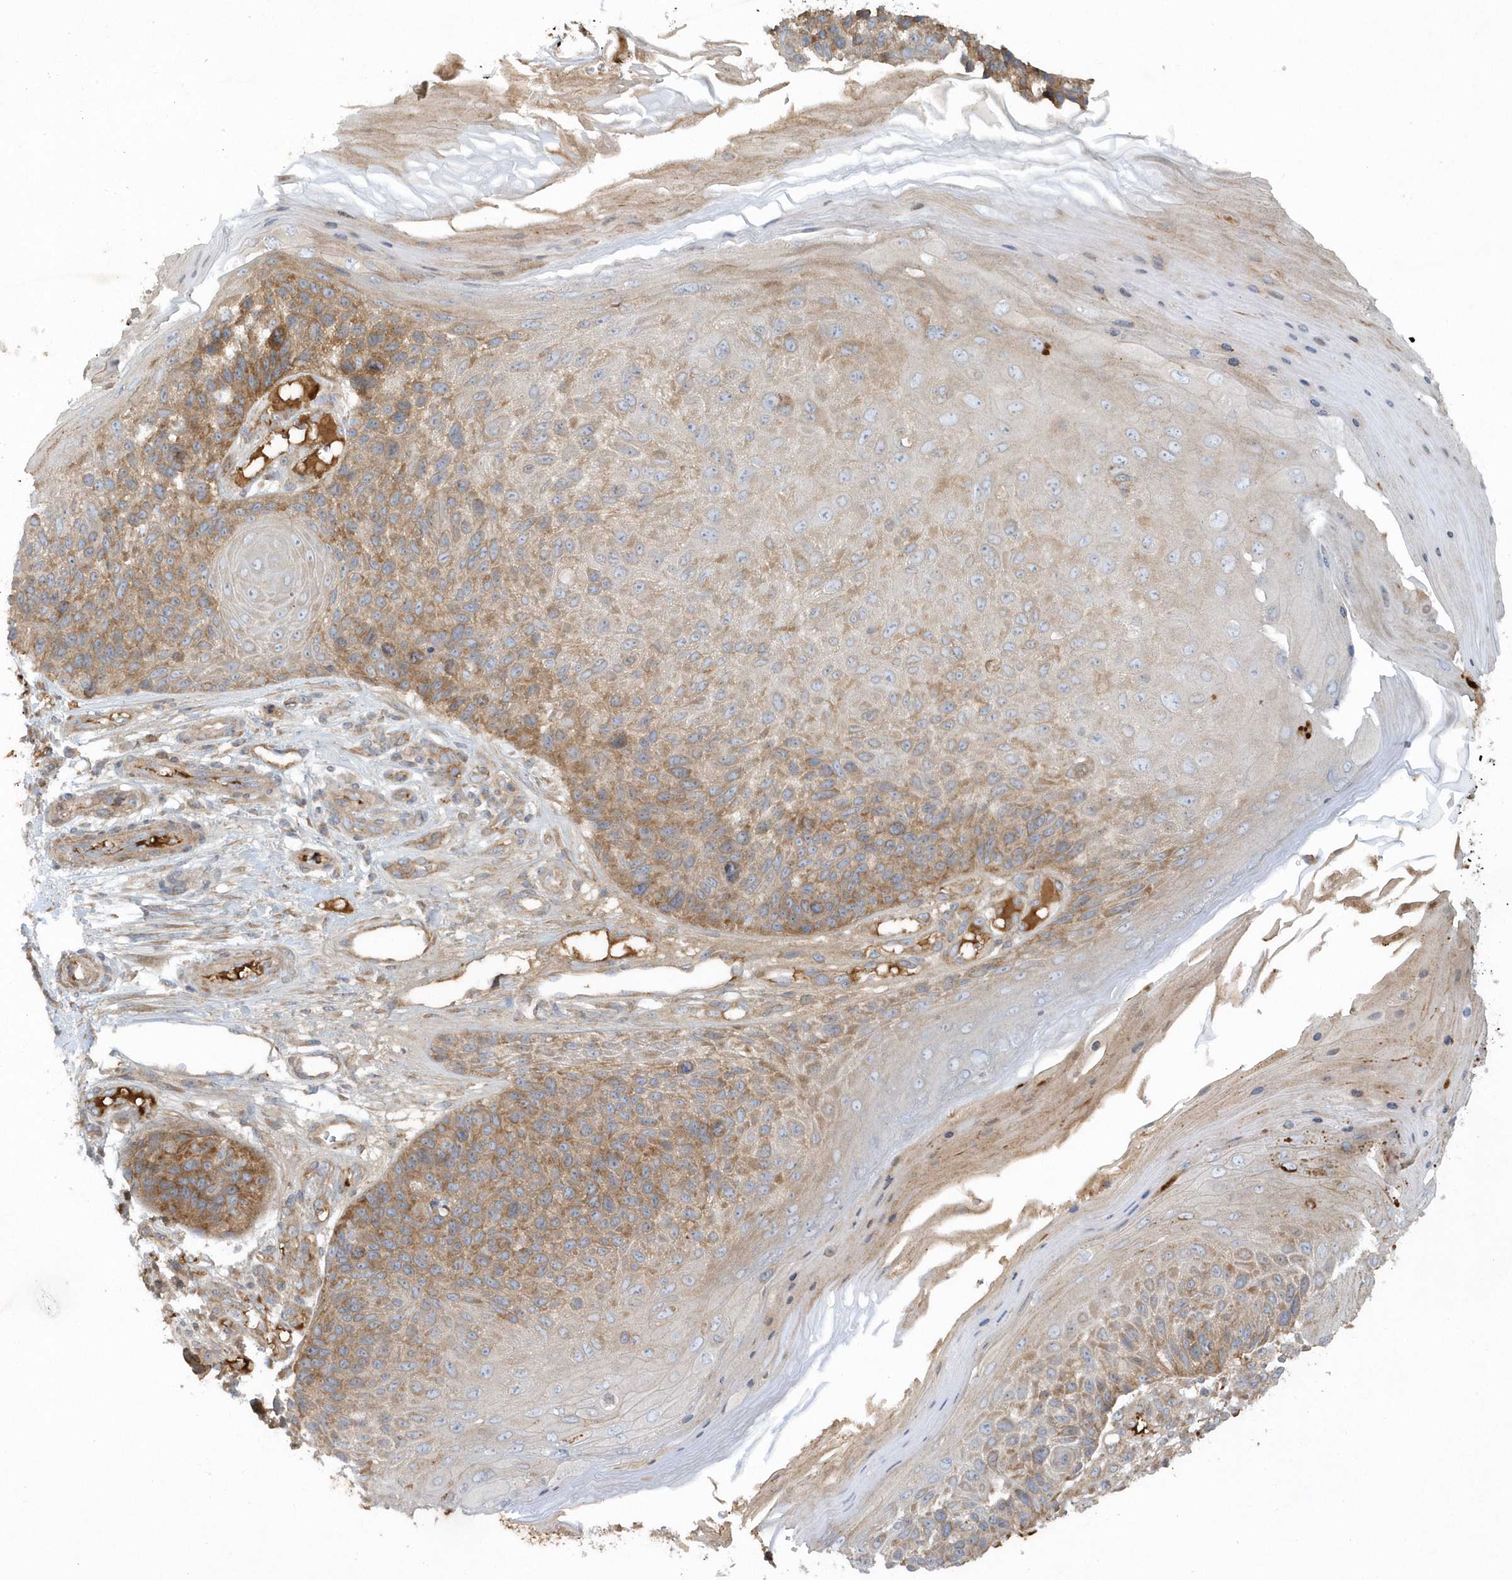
{"staining": {"intensity": "moderate", "quantity": ">75%", "location": "cytoplasmic/membranous"}, "tissue": "skin cancer", "cell_type": "Tumor cells", "image_type": "cancer", "snomed": [{"axis": "morphology", "description": "Squamous cell carcinoma, NOS"}, {"axis": "topography", "description": "Skin"}], "caption": "This is an image of IHC staining of skin squamous cell carcinoma, which shows moderate expression in the cytoplasmic/membranous of tumor cells.", "gene": "CNOT10", "patient": {"sex": "female", "age": 88}}